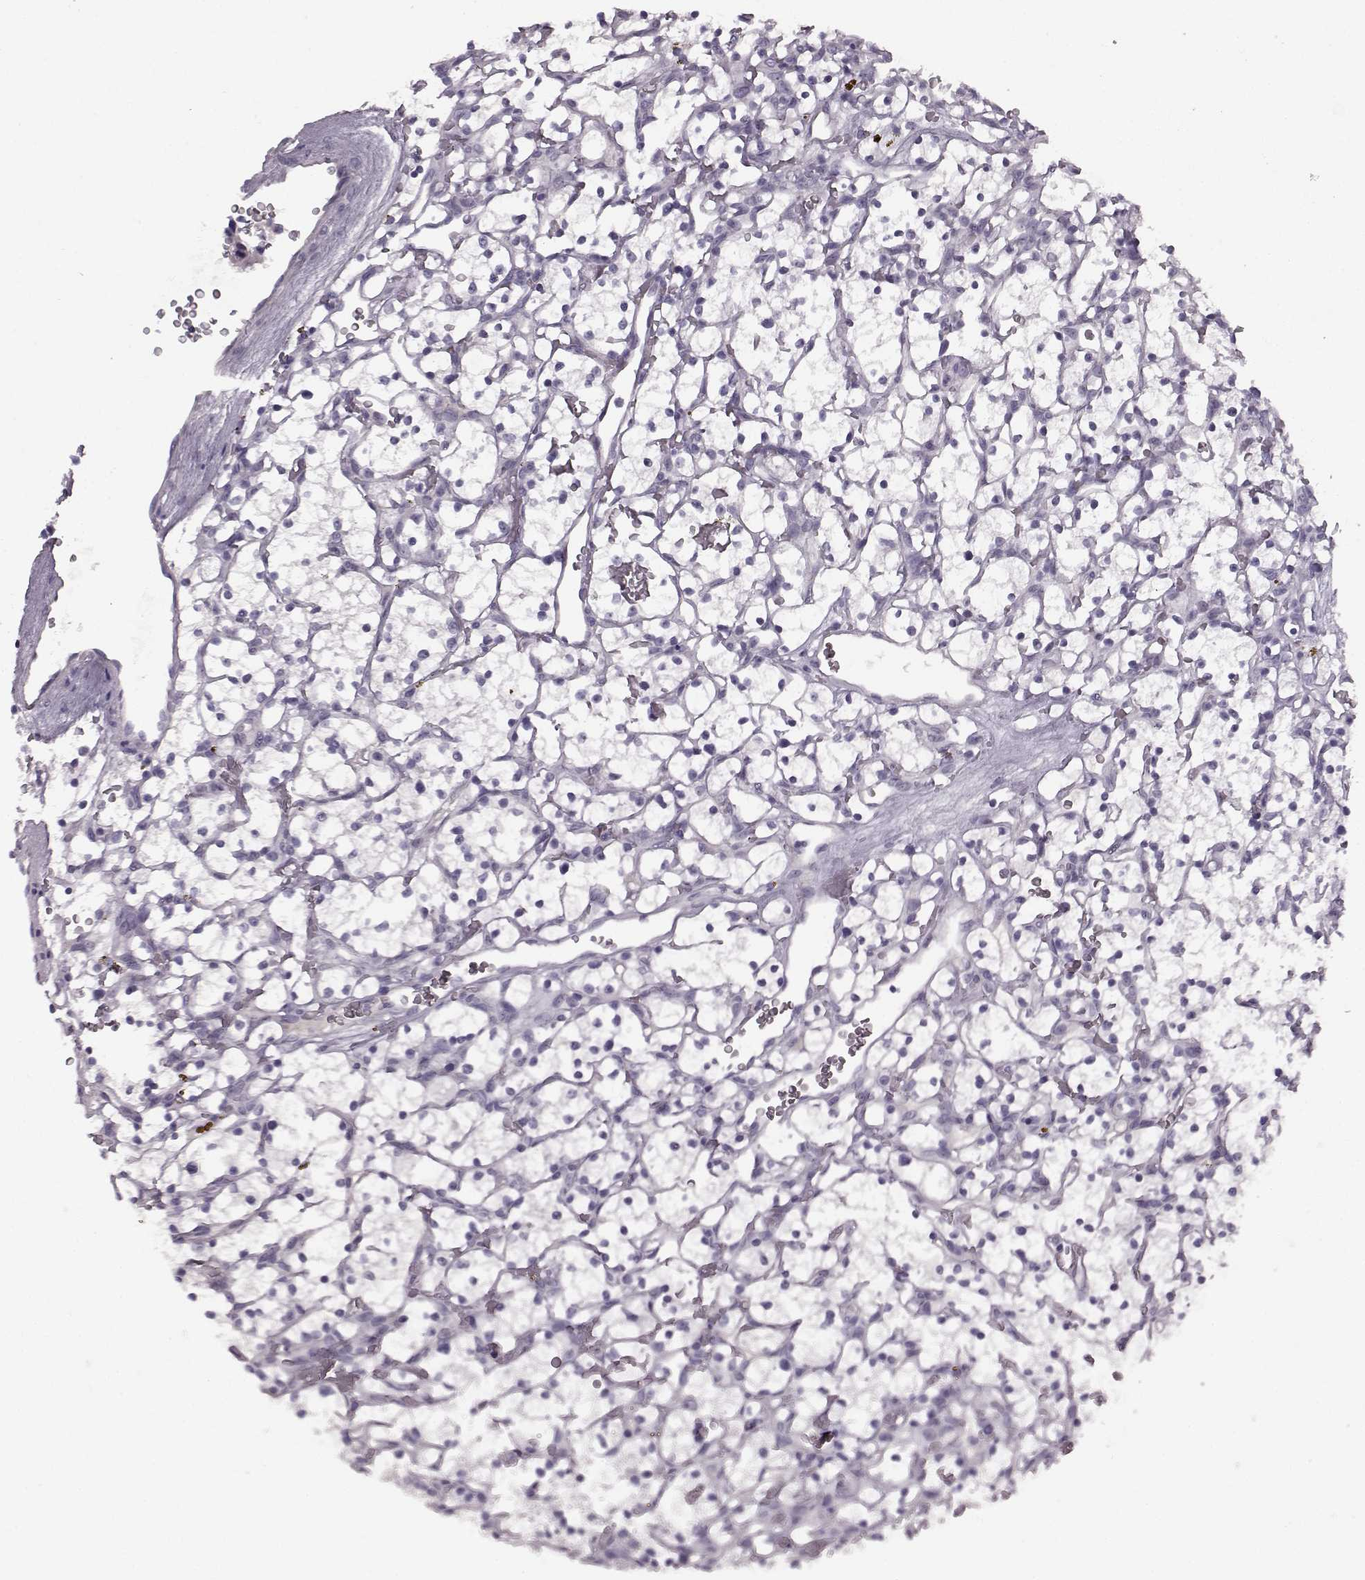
{"staining": {"intensity": "negative", "quantity": "none", "location": "none"}, "tissue": "renal cancer", "cell_type": "Tumor cells", "image_type": "cancer", "snomed": [{"axis": "morphology", "description": "Adenocarcinoma, NOS"}, {"axis": "topography", "description": "Kidney"}], "caption": "Micrograph shows no protein positivity in tumor cells of renal cancer tissue.", "gene": "PRPH2", "patient": {"sex": "female", "age": 64}}